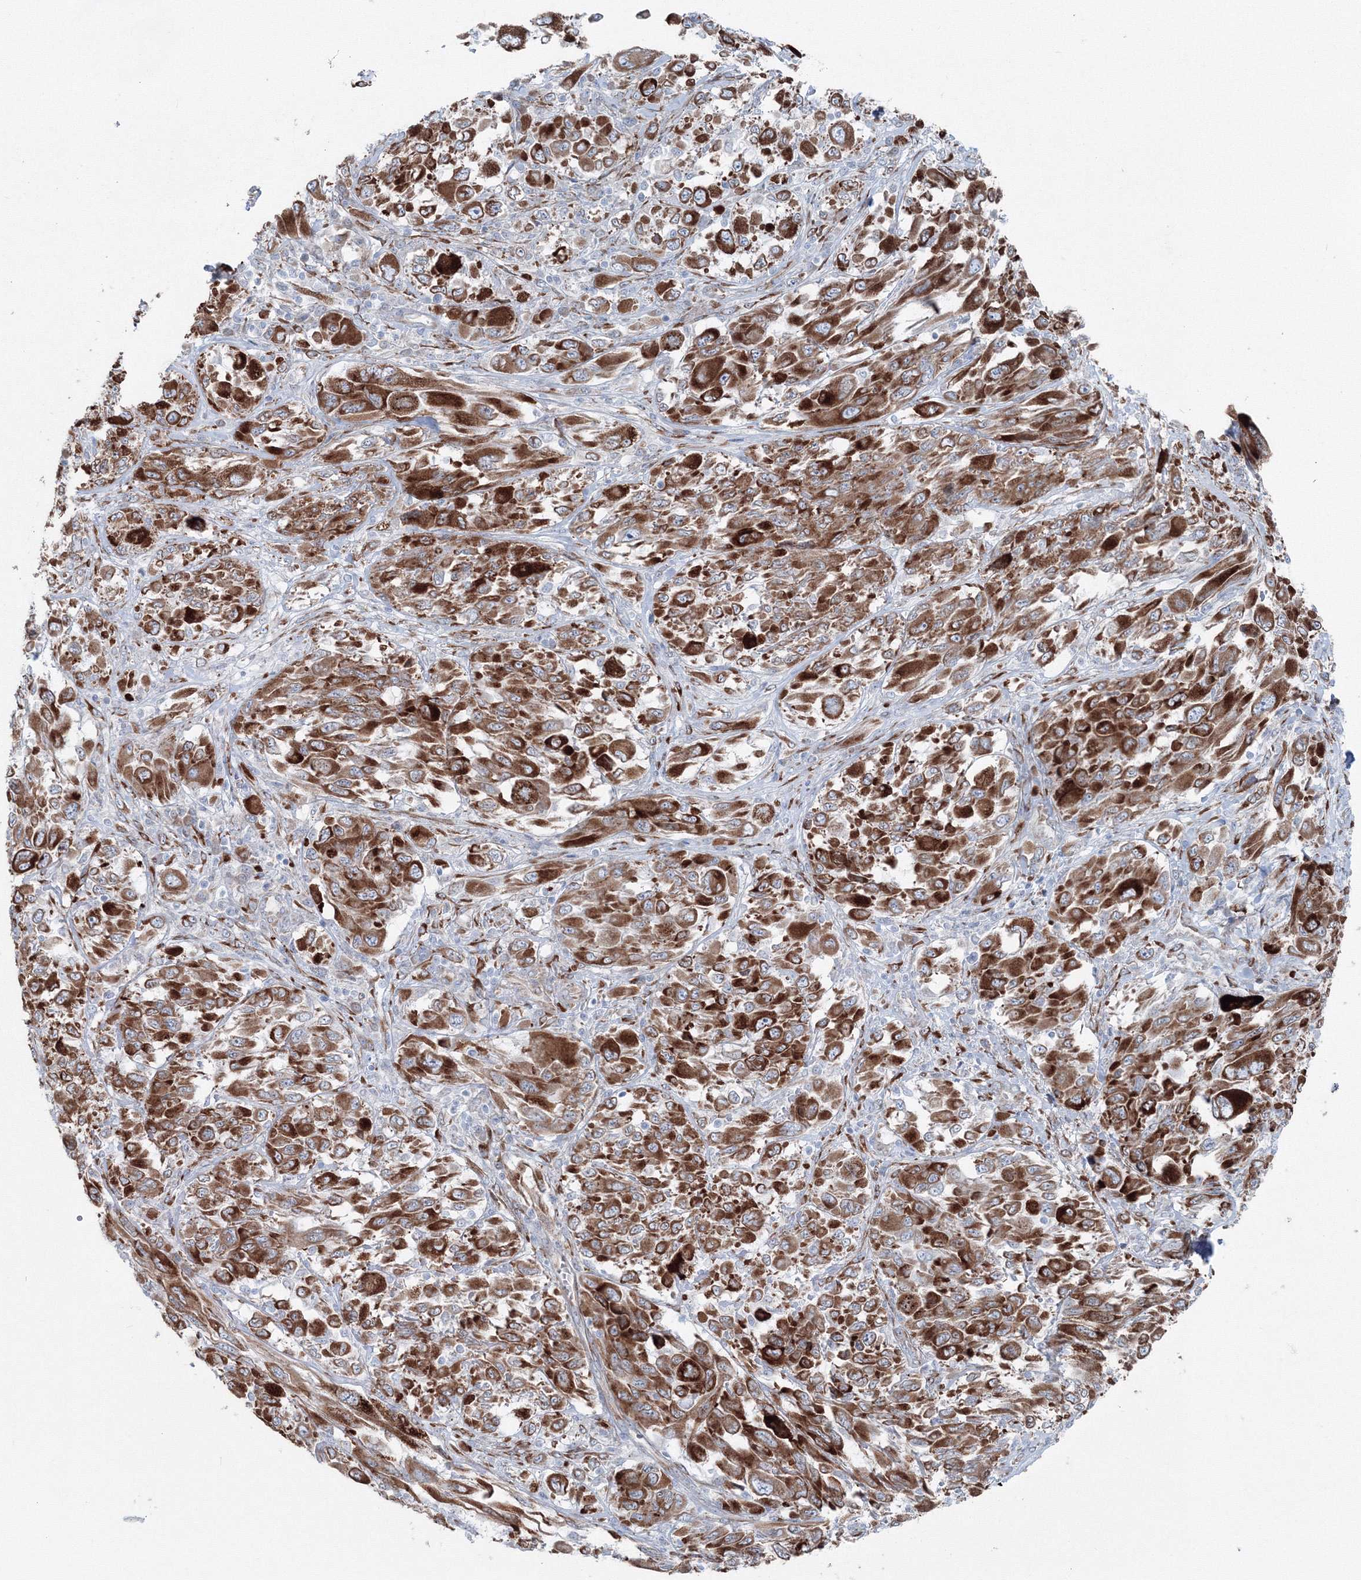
{"staining": {"intensity": "moderate", "quantity": ">75%", "location": "cytoplasmic/membranous"}, "tissue": "melanoma", "cell_type": "Tumor cells", "image_type": "cancer", "snomed": [{"axis": "morphology", "description": "Malignant melanoma, NOS"}, {"axis": "topography", "description": "Skin"}], "caption": "Approximately >75% of tumor cells in malignant melanoma show moderate cytoplasmic/membranous protein staining as visualized by brown immunohistochemical staining.", "gene": "RCN1", "patient": {"sex": "female", "age": 91}}